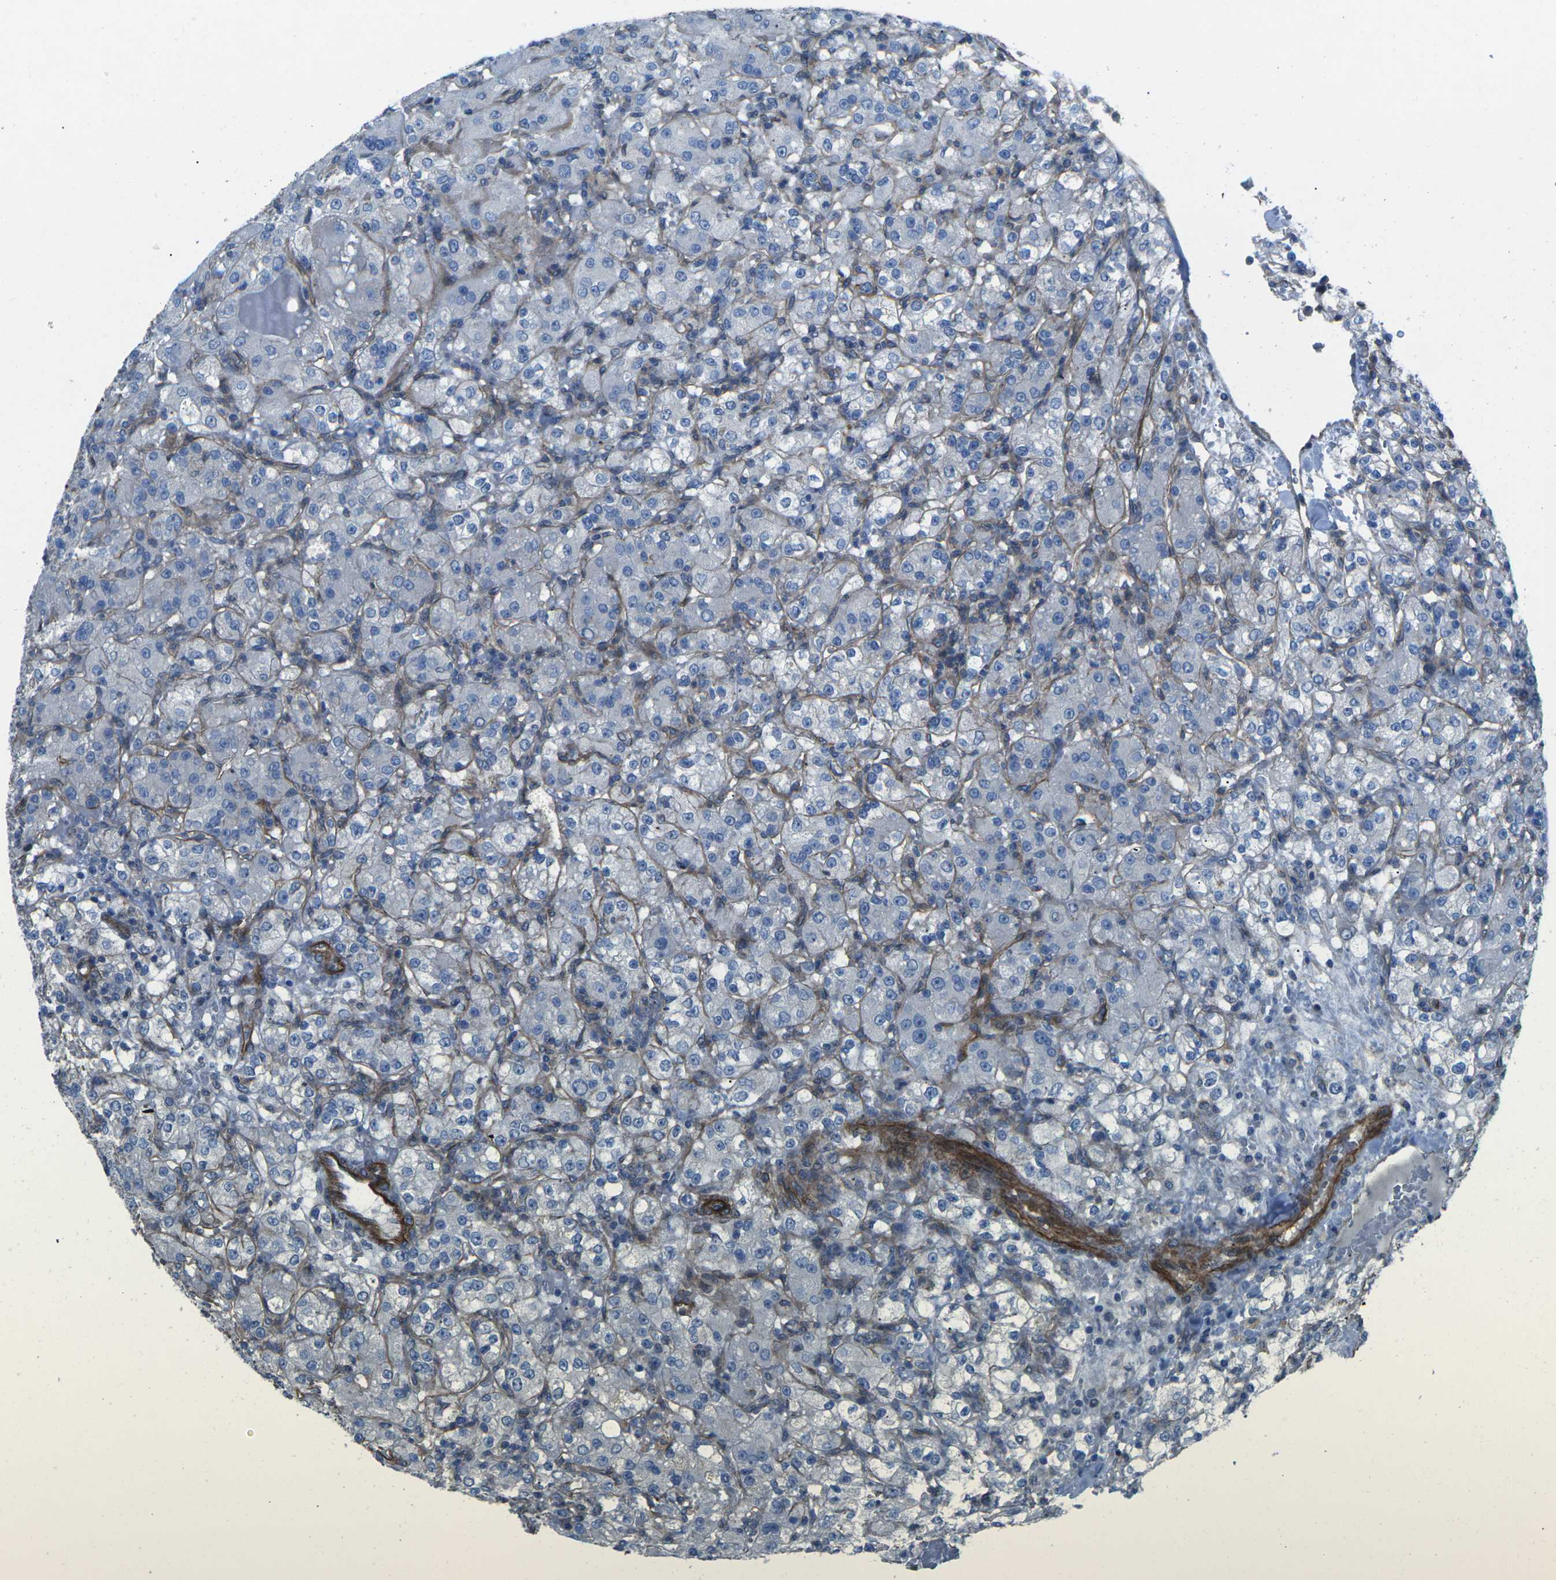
{"staining": {"intensity": "negative", "quantity": "none", "location": "none"}, "tissue": "renal cancer", "cell_type": "Tumor cells", "image_type": "cancer", "snomed": [{"axis": "morphology", "description": "Normal tissue, NOS"}, {"axis": "morphology", "description": "Adenocarcinoma, NOS"}, {"axis": "topography", "description": "Kidney"}], "caption": "Renal cancer (adenocarcinoma) was stained to show a protein in brown. There is no significant staining in tumor cells.", "gene": "UTRN", "patient": {"sex": "male", "age": 61}}